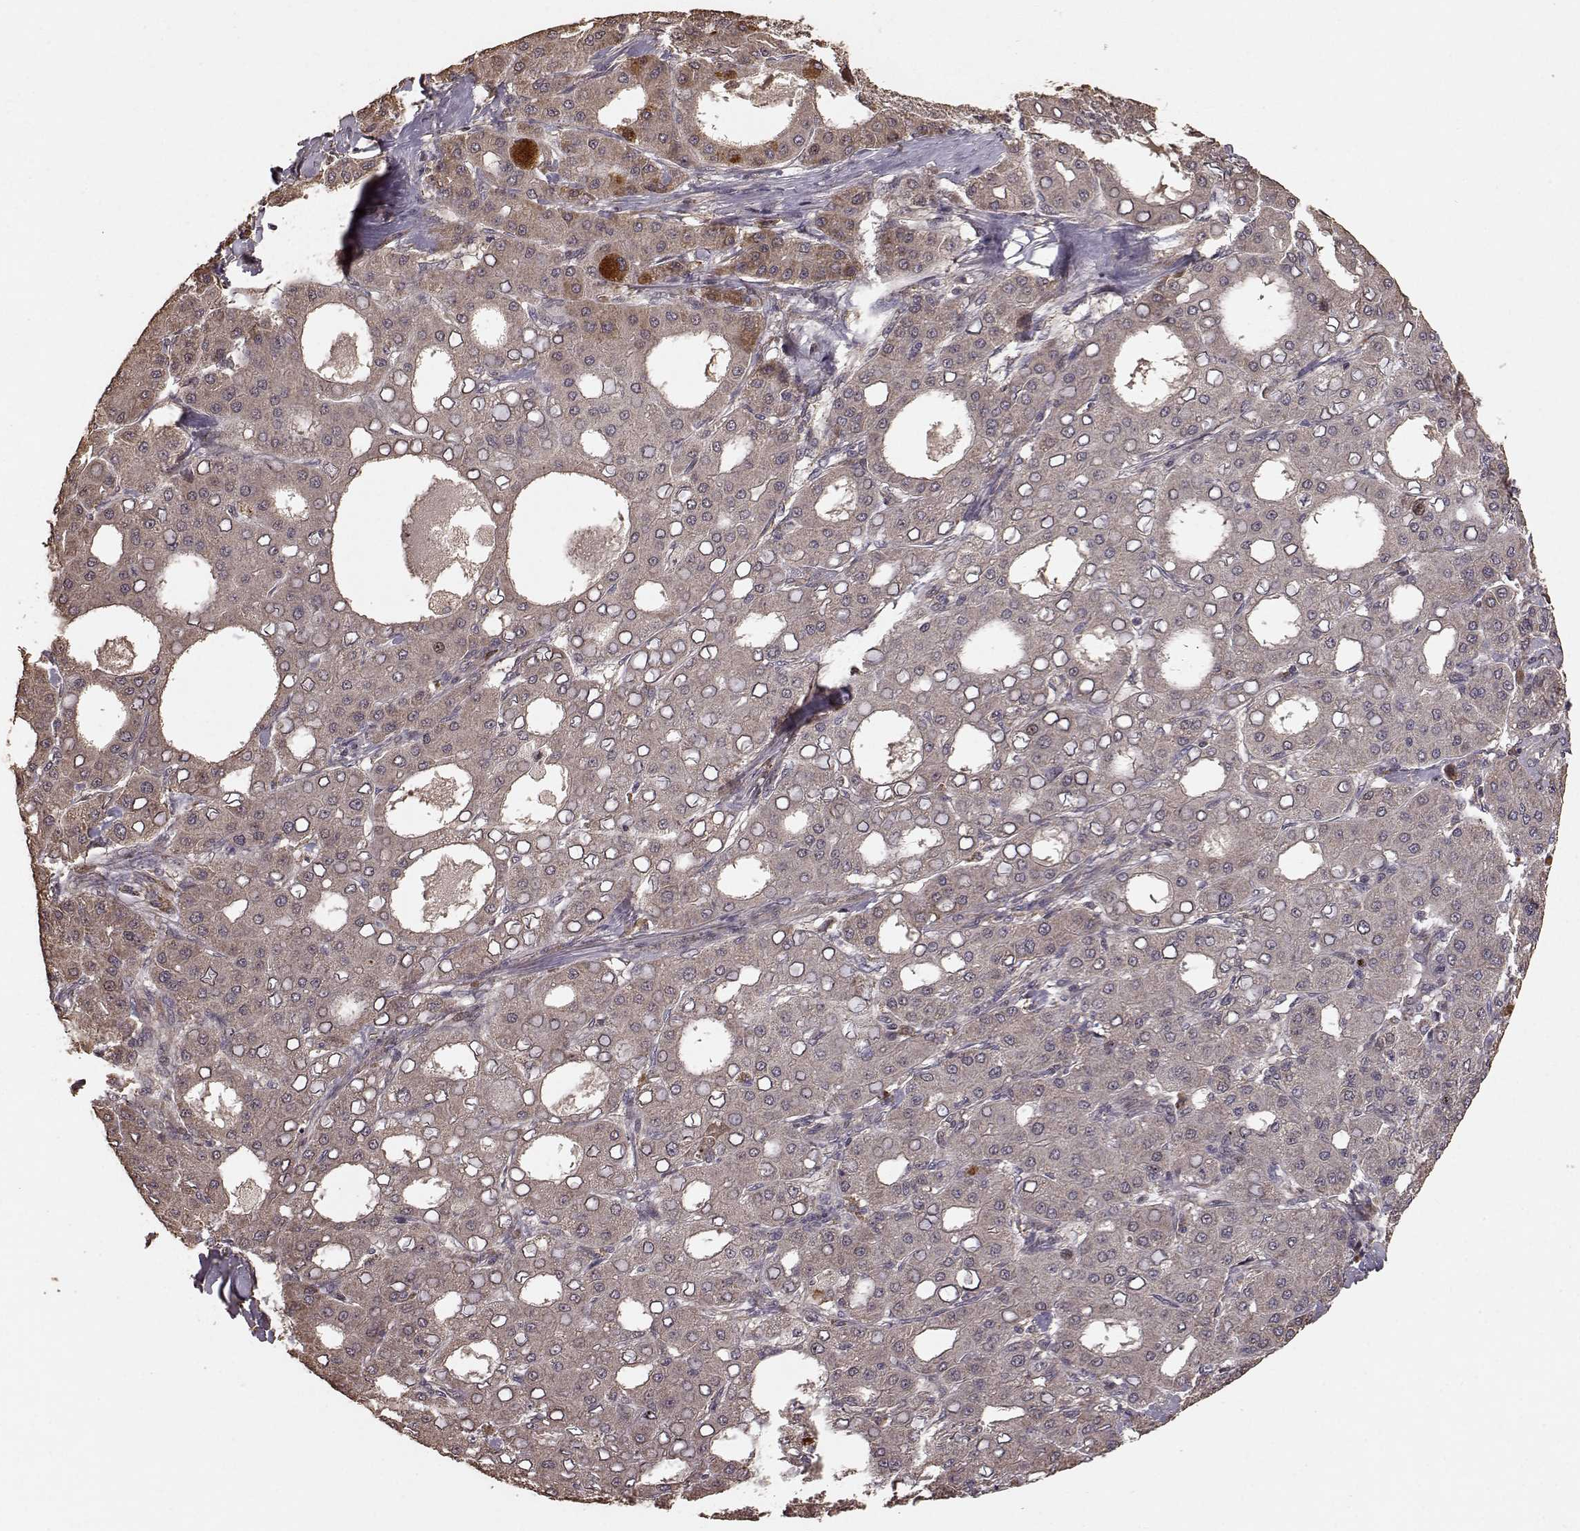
{"staining": {"intensity": "moderate", "quantity": "25%-75%", "location": "cytoplasmic/membranous"}, "tissue": "liver cancer", "cell_type": "Tumor cells", "image_type": "cancer", "snomed": [{"axis": "morphology", "description": "Carcinoma, Hepatocellular, NOS"}, {"axis": "topography", "description": "Liver"}], "caption": "The micrograph shows a brown stain indicating the presence of a protein in the cytoplasmic/membranous of tumor cells in liver cancer (hepatocellular carcinoma).", "gene": "USP15", "patient": {"sex": "male", "age": 65}}